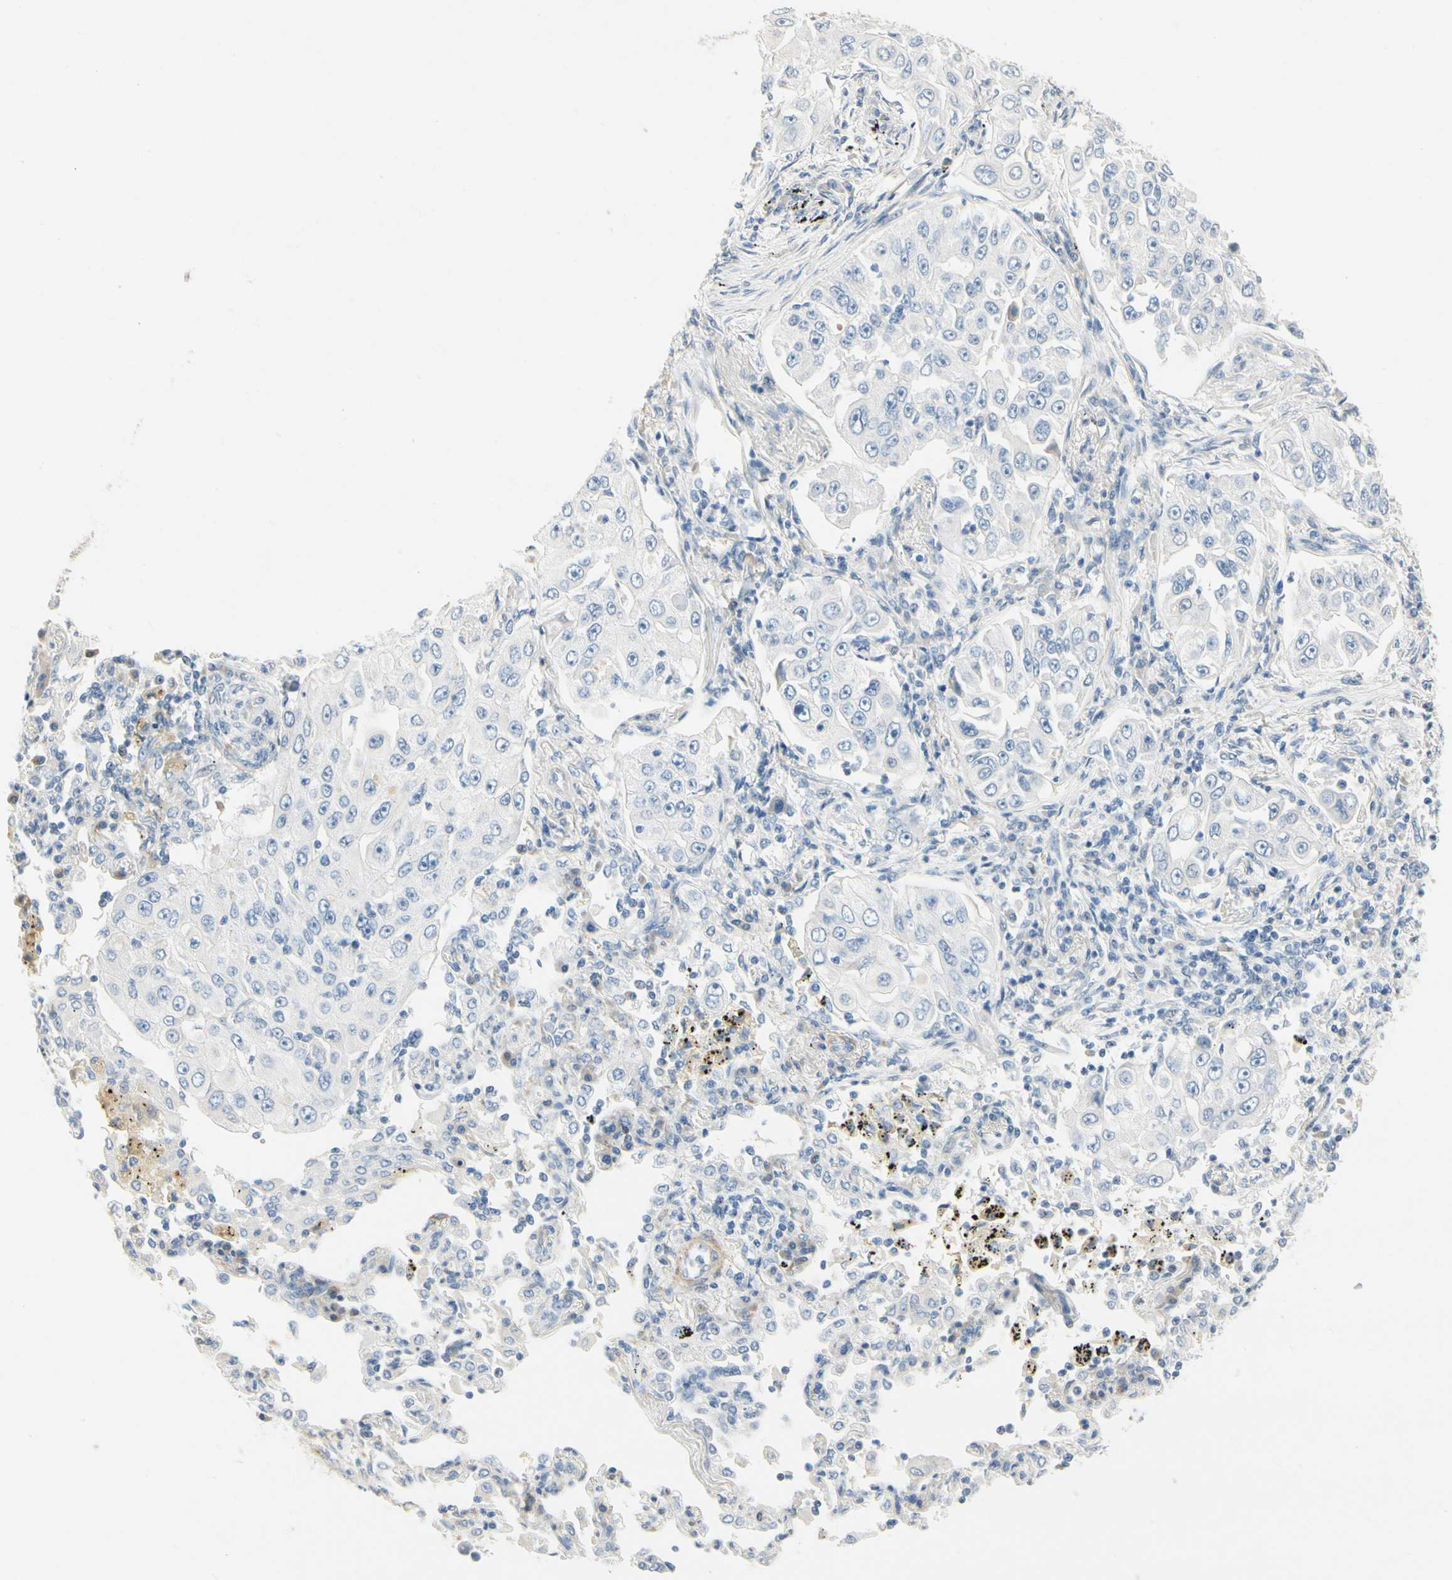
{"staining": {"intensity": "negative", "quantity": "none", "location": "none"}, "tissue": "lung cancer", "cell_type": "Tumor cells", "image_type": "cancer", "snomed": [{"axis": "morphology", "description": "Adenocarcinoma, NOS"}, {"axis": "topography", "description": "Lung"}], "caption": "Image shows no protein positivity in tumor cells of lung adenocarcinoma tissue. Brightfield microscopy of IHC stained with DAB (brown) and hematoxylin (blue), captured at high magnification.", "gene": "AMPH", "patient": {"sex": "male", "age": 84}}